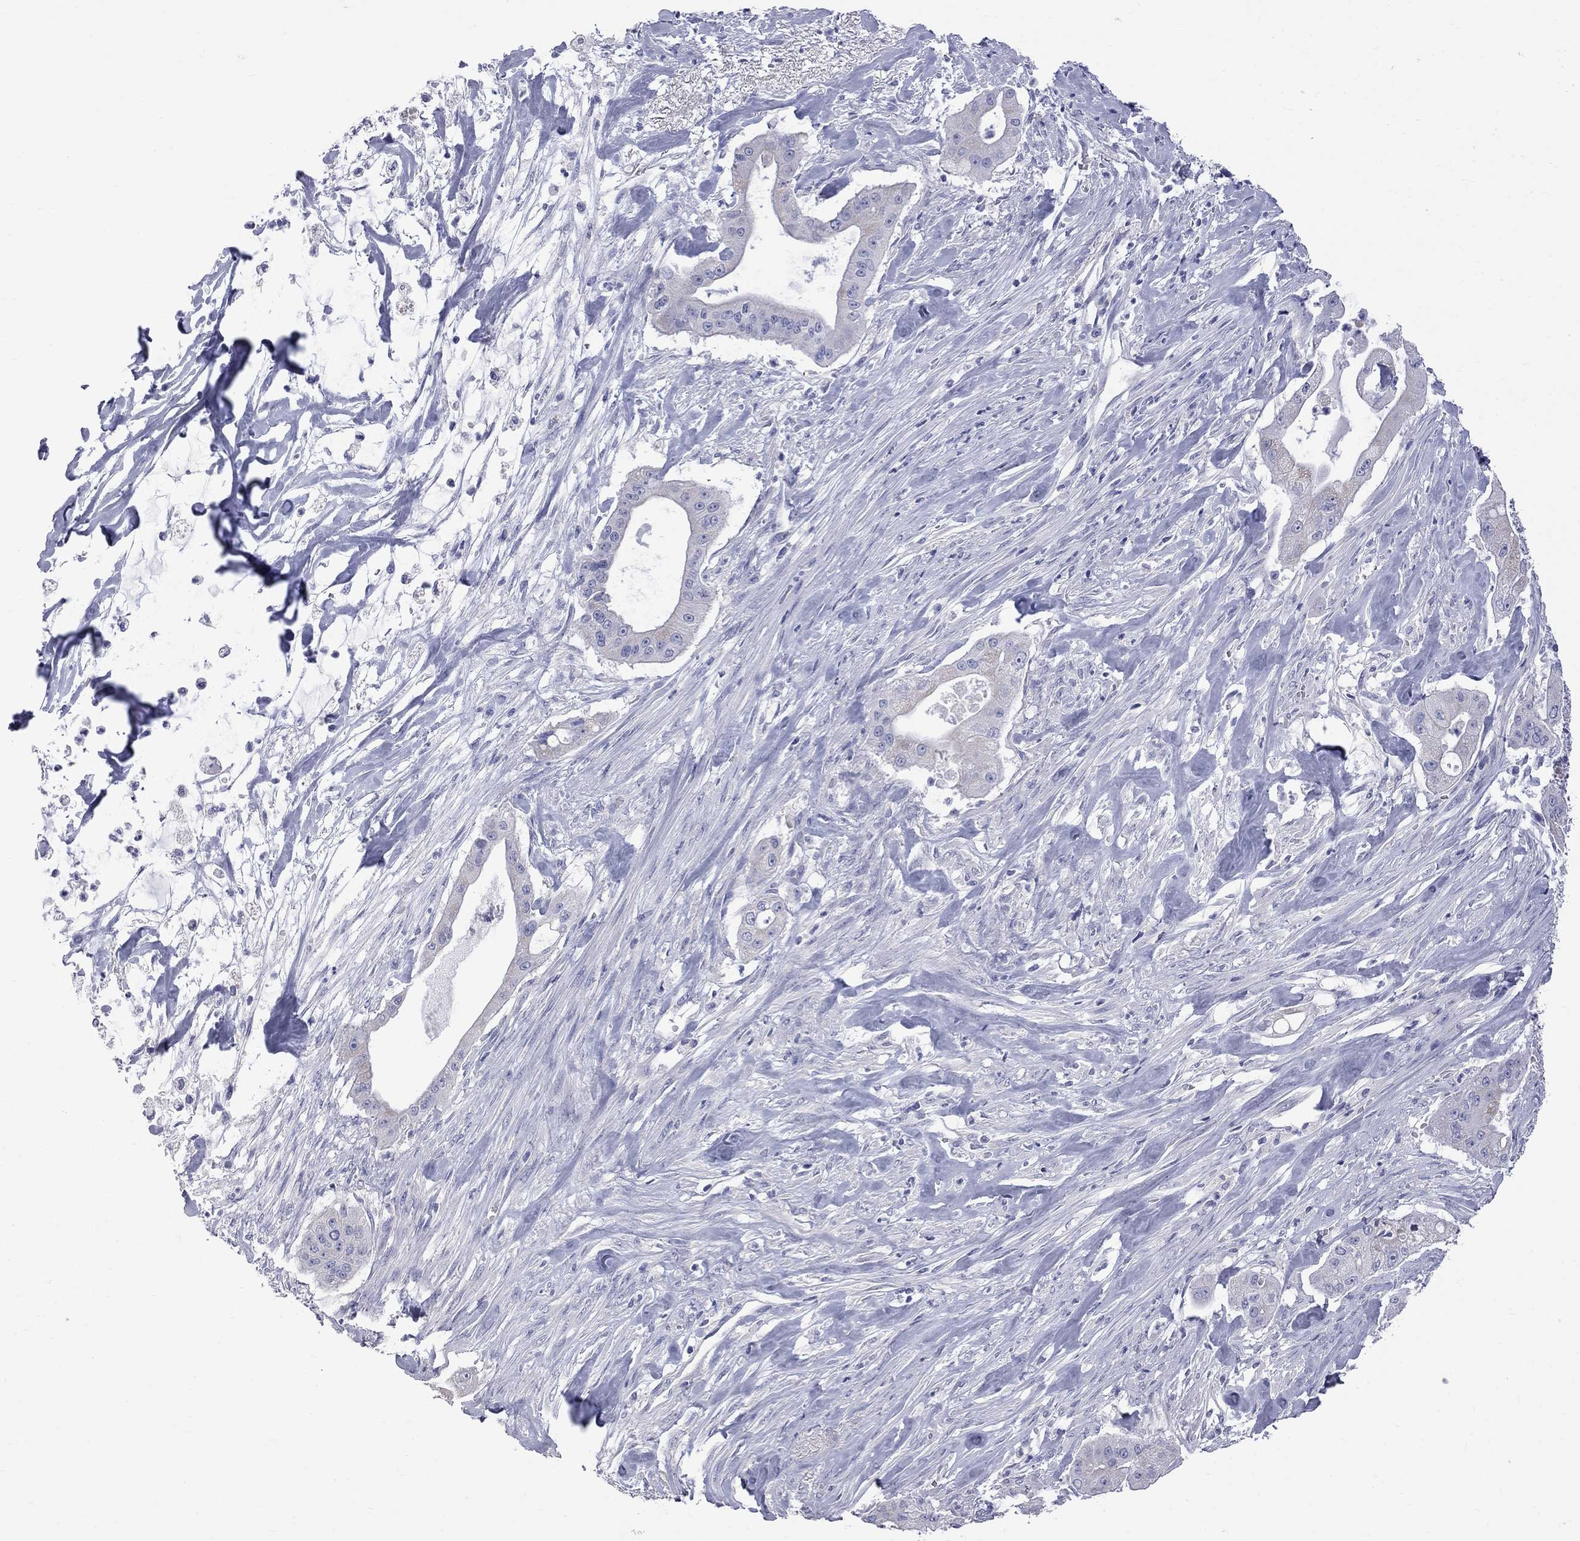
{"staining": {"intensity": "negative", "quantity": "none", "location": "none"}, "tissue": "pancreatic cancer", "cell_type": "Tumor cells", "image_type": "cancer", "snomed": [{"axis": "morphology", "description": "Normal tissue, NOS"}, {"axis": "morphology", "description": "Inflammation, NOS"}, {"axis": "morphology", "description": "Adenocarcinoma, NOS"}, {"axis": "topography", "description": "Pancreas"}], "caption": "The photomicrograph exhibits no staining of tumor cells in pancreatic adenocarcinoma.", "gene": "KCND2", "patient": {"sex": "male", "age": 57}}